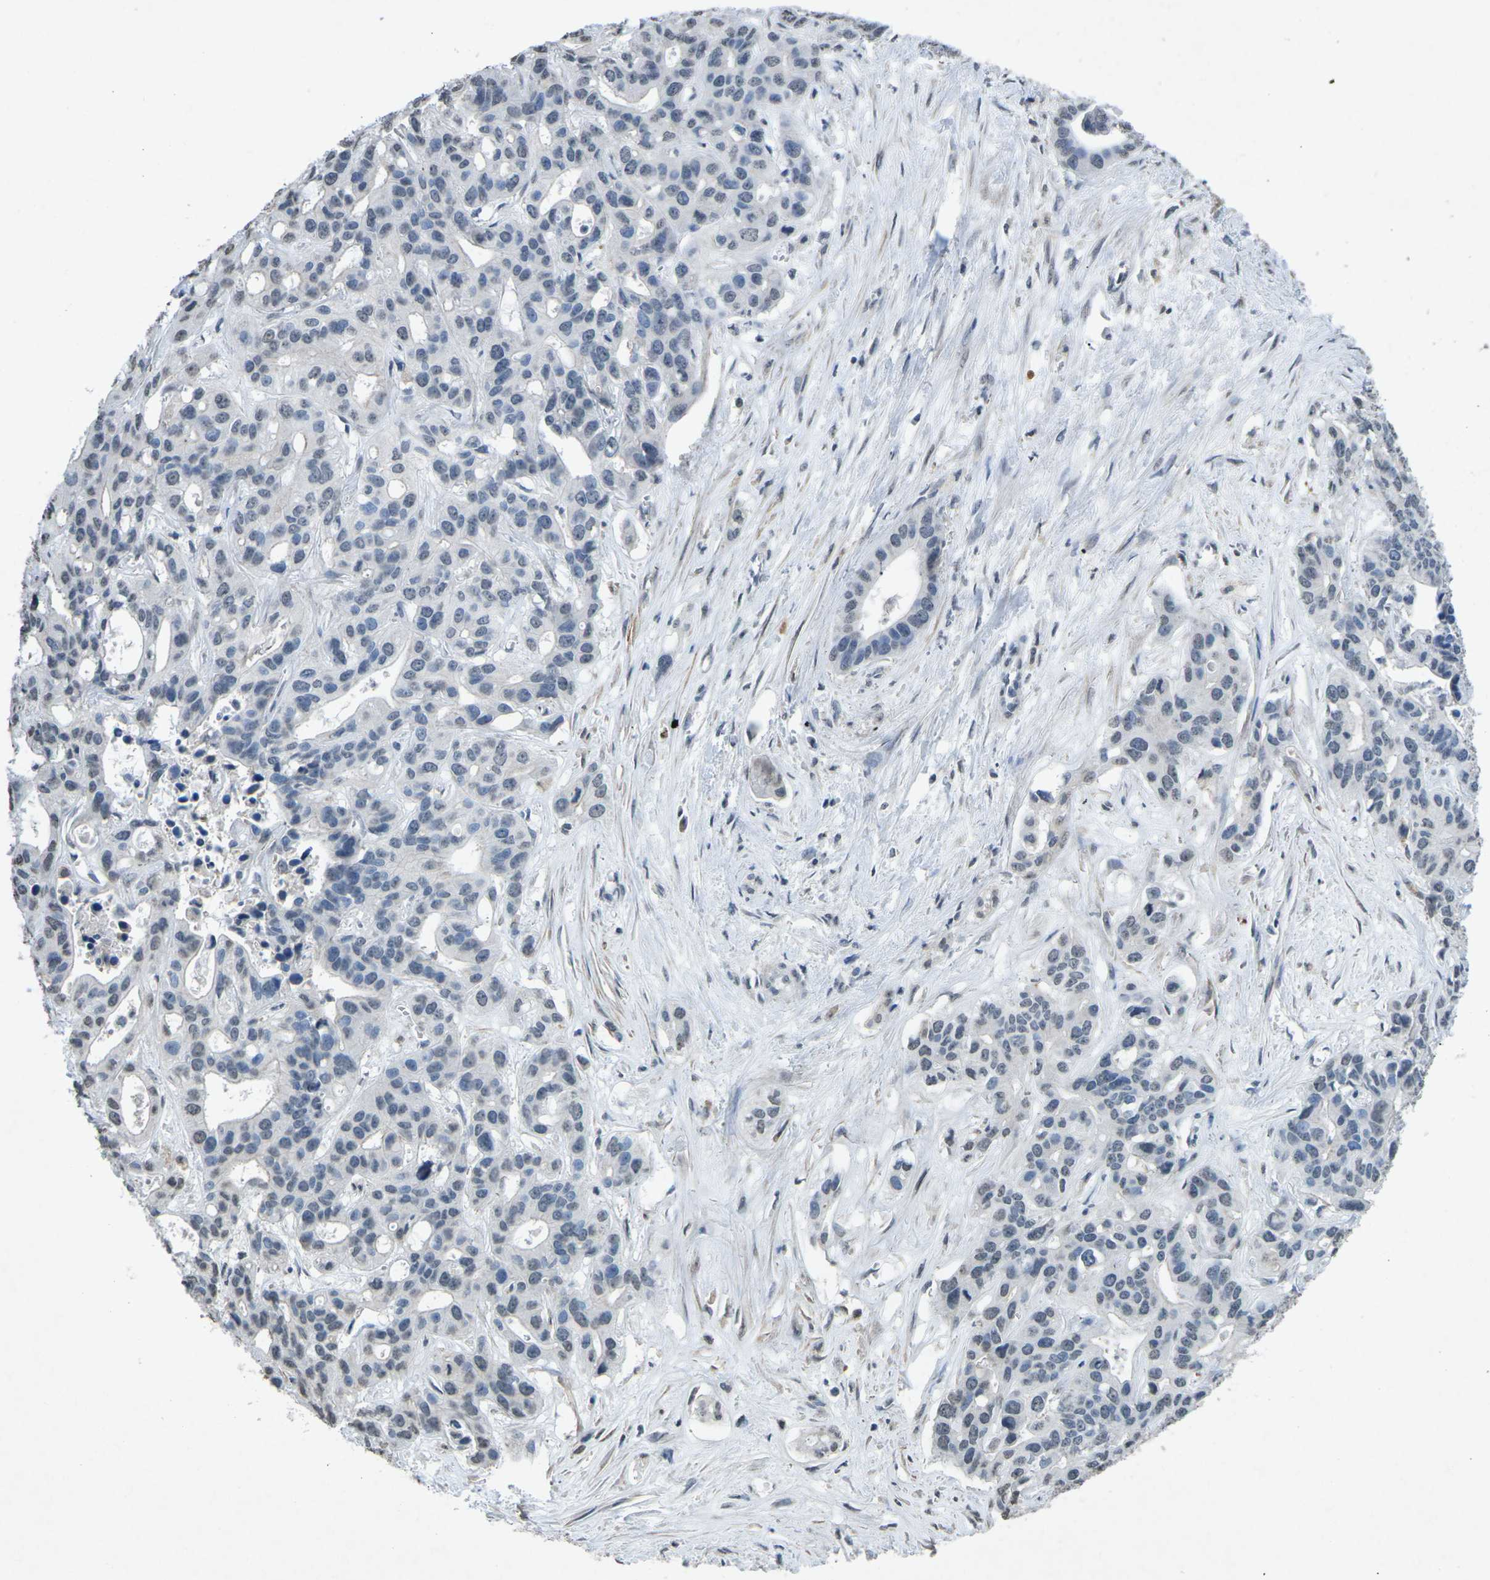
{"staining": {"intensity": "negative", "quantity": "none", "location": "none"}, "tissue": "liver cancer", "cell_type": "Tumor cells", "image_type": "cancer", "snomed": [{"axis": "morphology", "description": "Cholangiocarcinoma"}, {"axis": "topography", "description": "Liver"}], "caption": "This is an immunohistochemistry histopathology image of liver cancer. There is no expression in tumor cells.", "gene": "TFR2", "patient": {"sex": "female", "age": 65}}